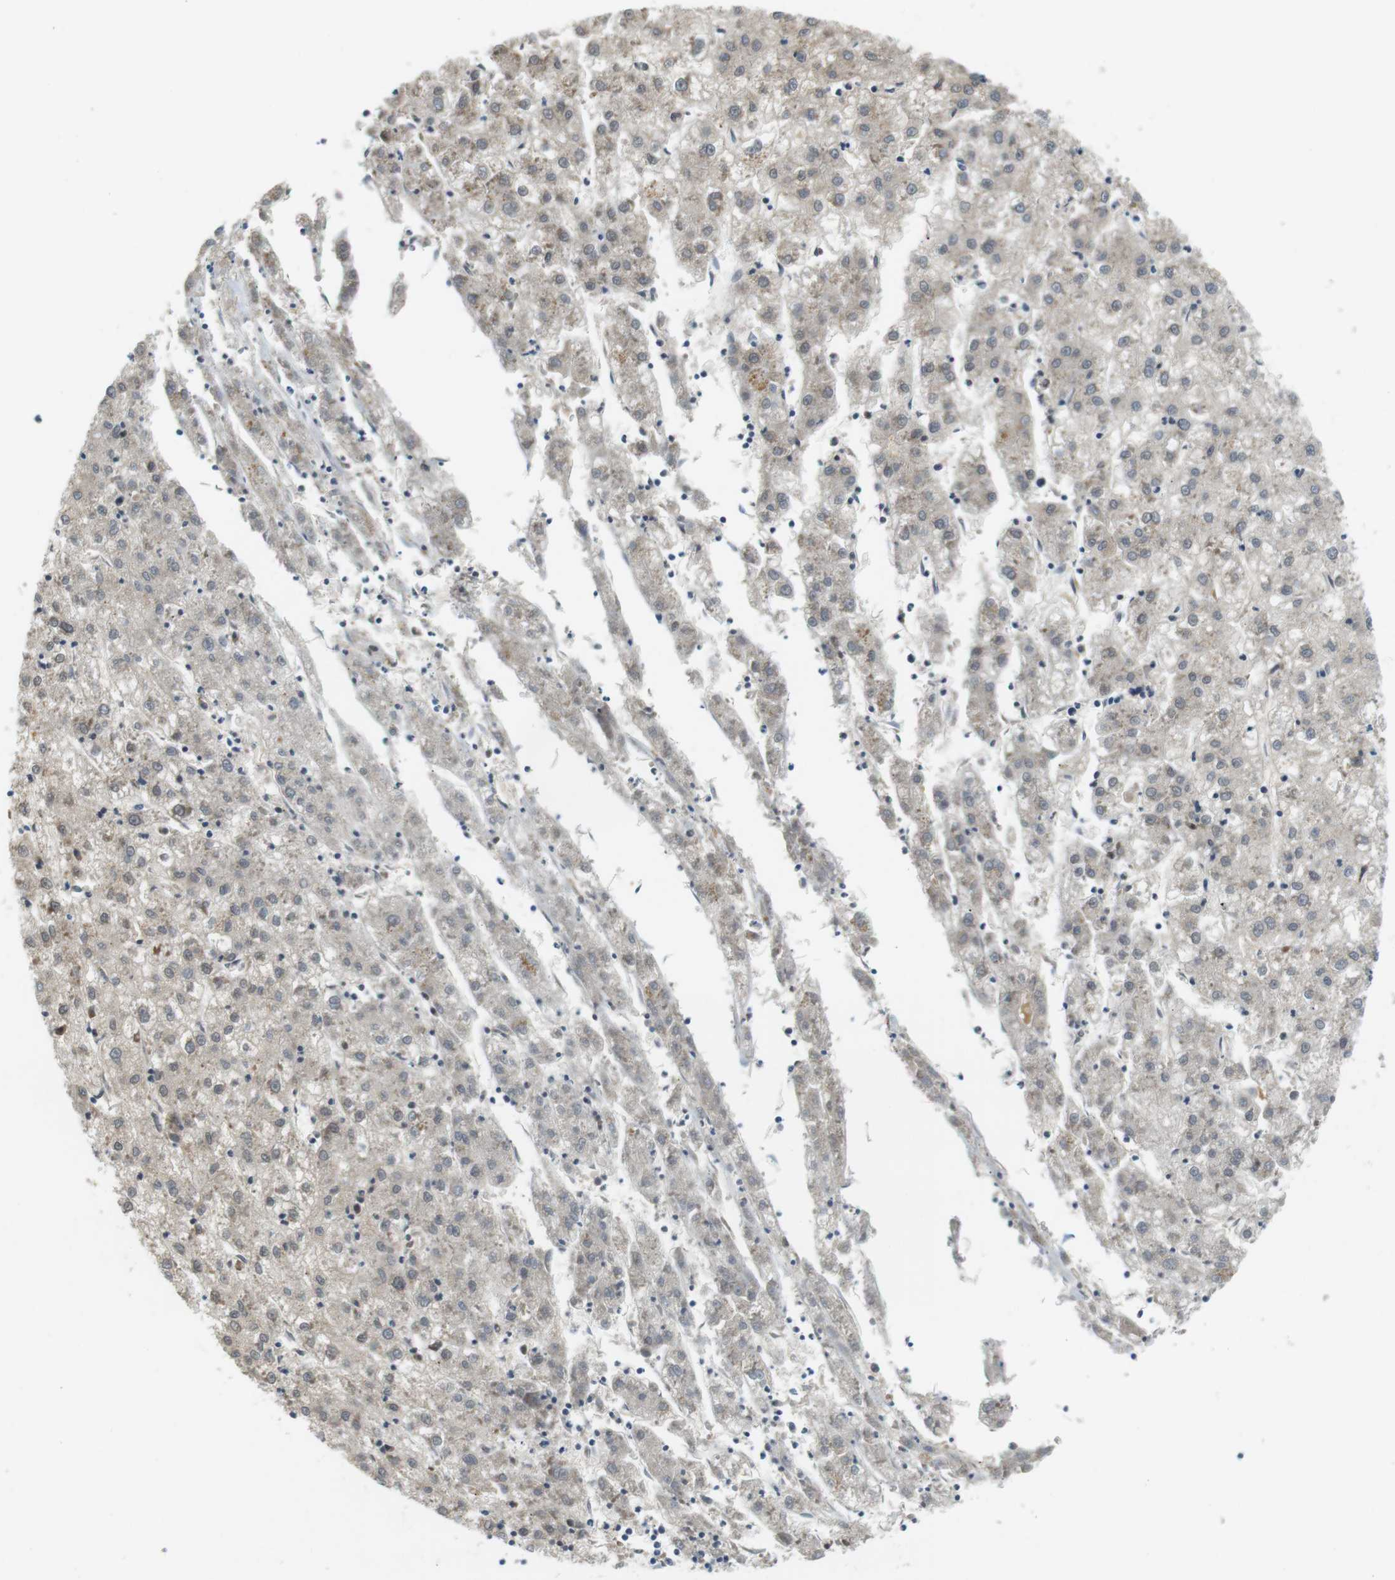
{"staining": {"intensity": "negative", "quantity": "none", "location": "none"}, "tissue": "liver cancer", "cell_type": "Tumor cells", "image_type": "cancer", "snomed": [{"axis": "morphology", "description": "Carcinoma, Hepatocellular, NOS"}, {"axis": "topography", "description": "Liver"}], "caption": "High magnification brightfield microscopy of hepatocellular carcinoma (liver) stained with DAB (3,3'-diaminobenzidine) (brown) and counterstained with hematoxylin (blue): tumor cells show no significant staining.", "gene": "WNT7A", "patient": {"sex": "male", "age": 72}}